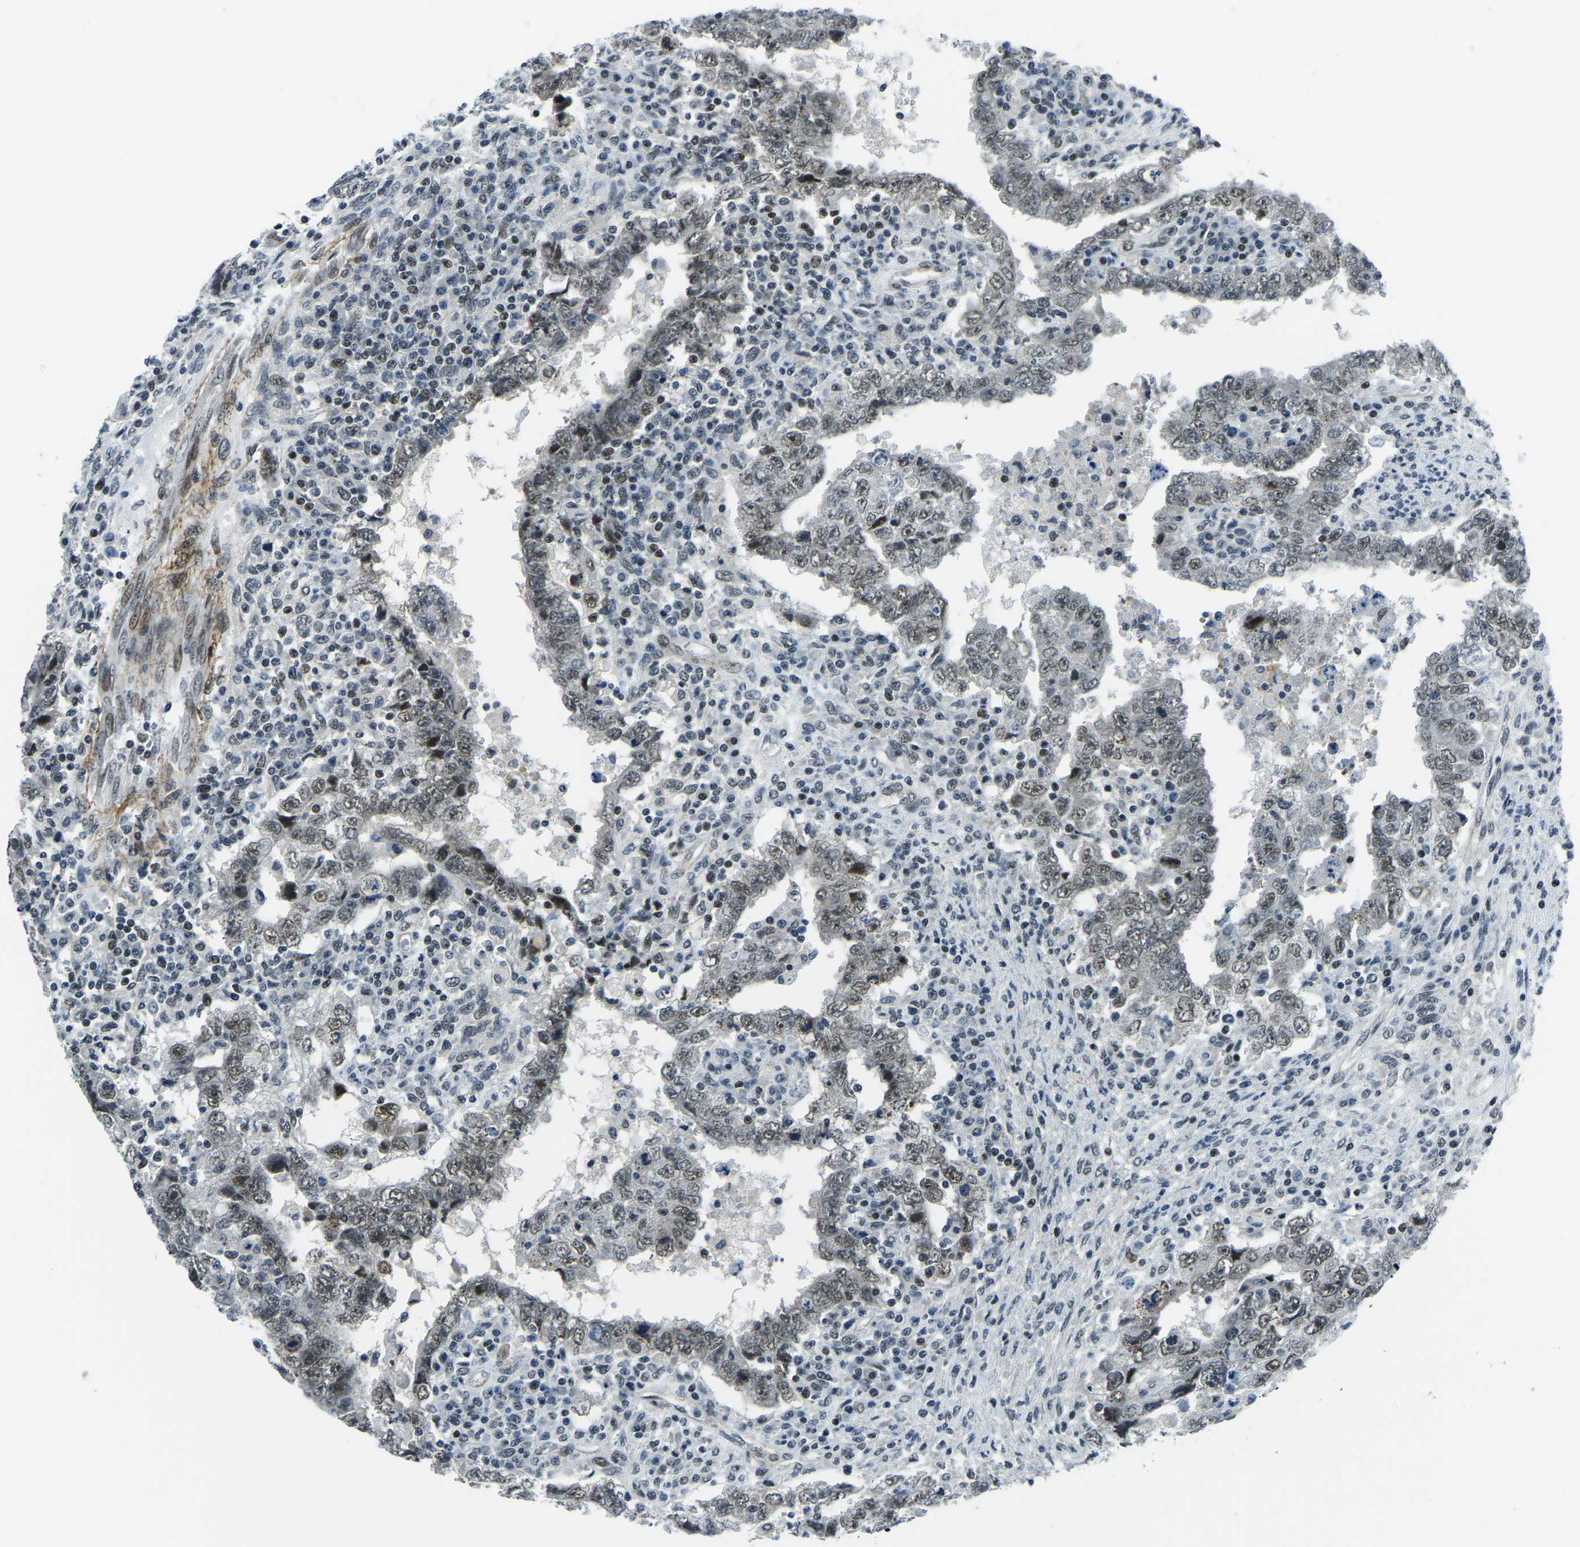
{"staining": {"intensity": "weak", "quantity": ">75%", "location": "nuclear"}, "tissue": "testis cancer", "cell_type": "Tumor cells", "image_type": "cancer", "snomed": [{"axis": "morphology", "description": "Carcinoma, Embryonal, NOS"}, {"axis": "topography", "description": "Testis"}], "caption": "High-power microscopy captured an immunohistochemistry (IHC) image of testis embryonal carcinoma, revealing weak nuclear expression in about >75% of tumor cells.", "gene": "PRCC", "patient": {"sex": "male", "age": 26}}